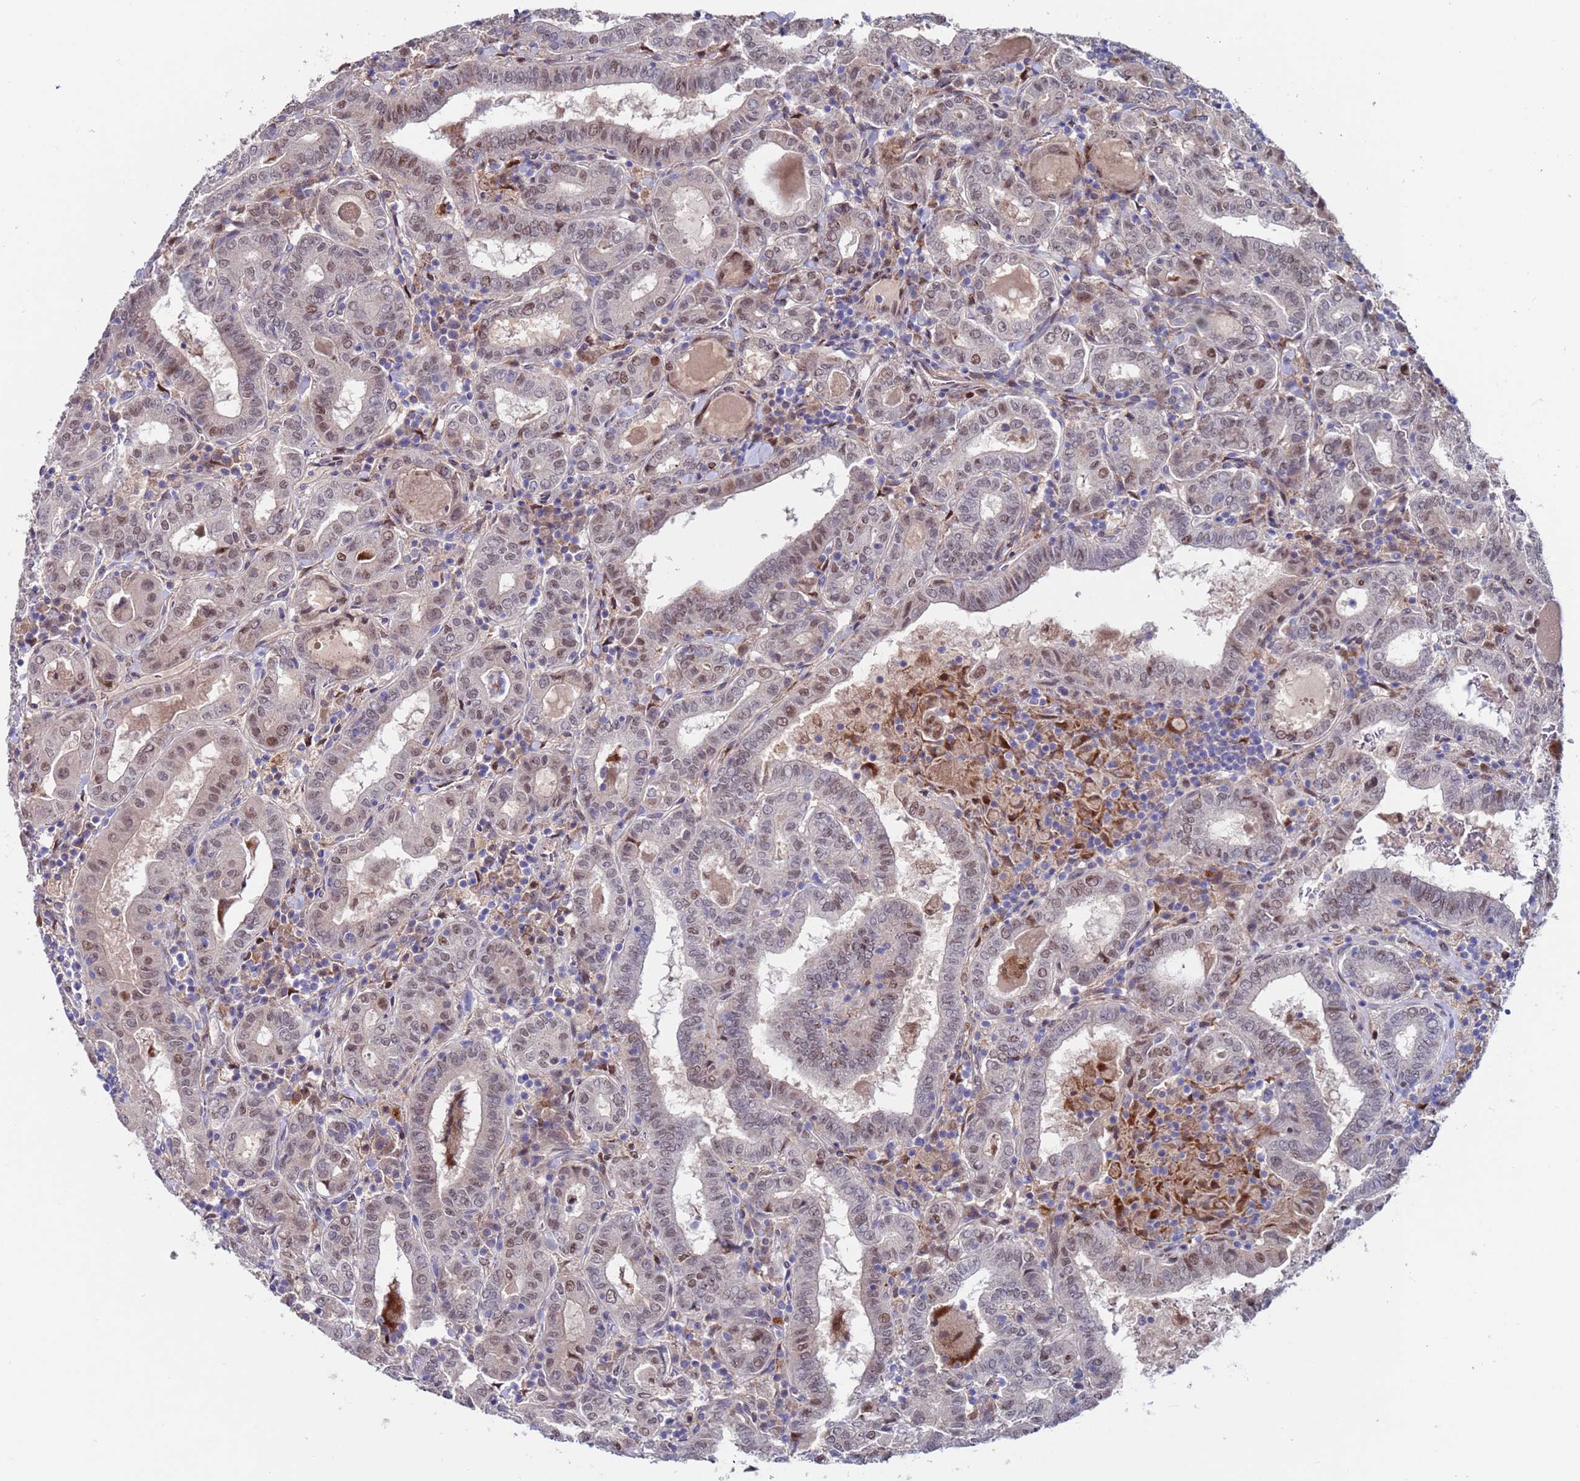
{"staining": {"intensity": "moderate", "quantity": "25%-75%", "location": "nuclear"}, "tissue": "thyroid cancer", "cell_type": "Tumor cells", "image_type": "cancer", "snomed": [{"axis": "morphology", "description": "Papillary adenocarcinoma, NOS"}, {"axis": "topography", "description": "Thyroid gland"}], "caption": "A micrograph of papillary adenocarcinoma (thyroid) stained for a protein reveals moderate nuclear brown staining in tumor cells.", "gene": "FBXO27", "patient": {"sex": "female", "age": 72}}